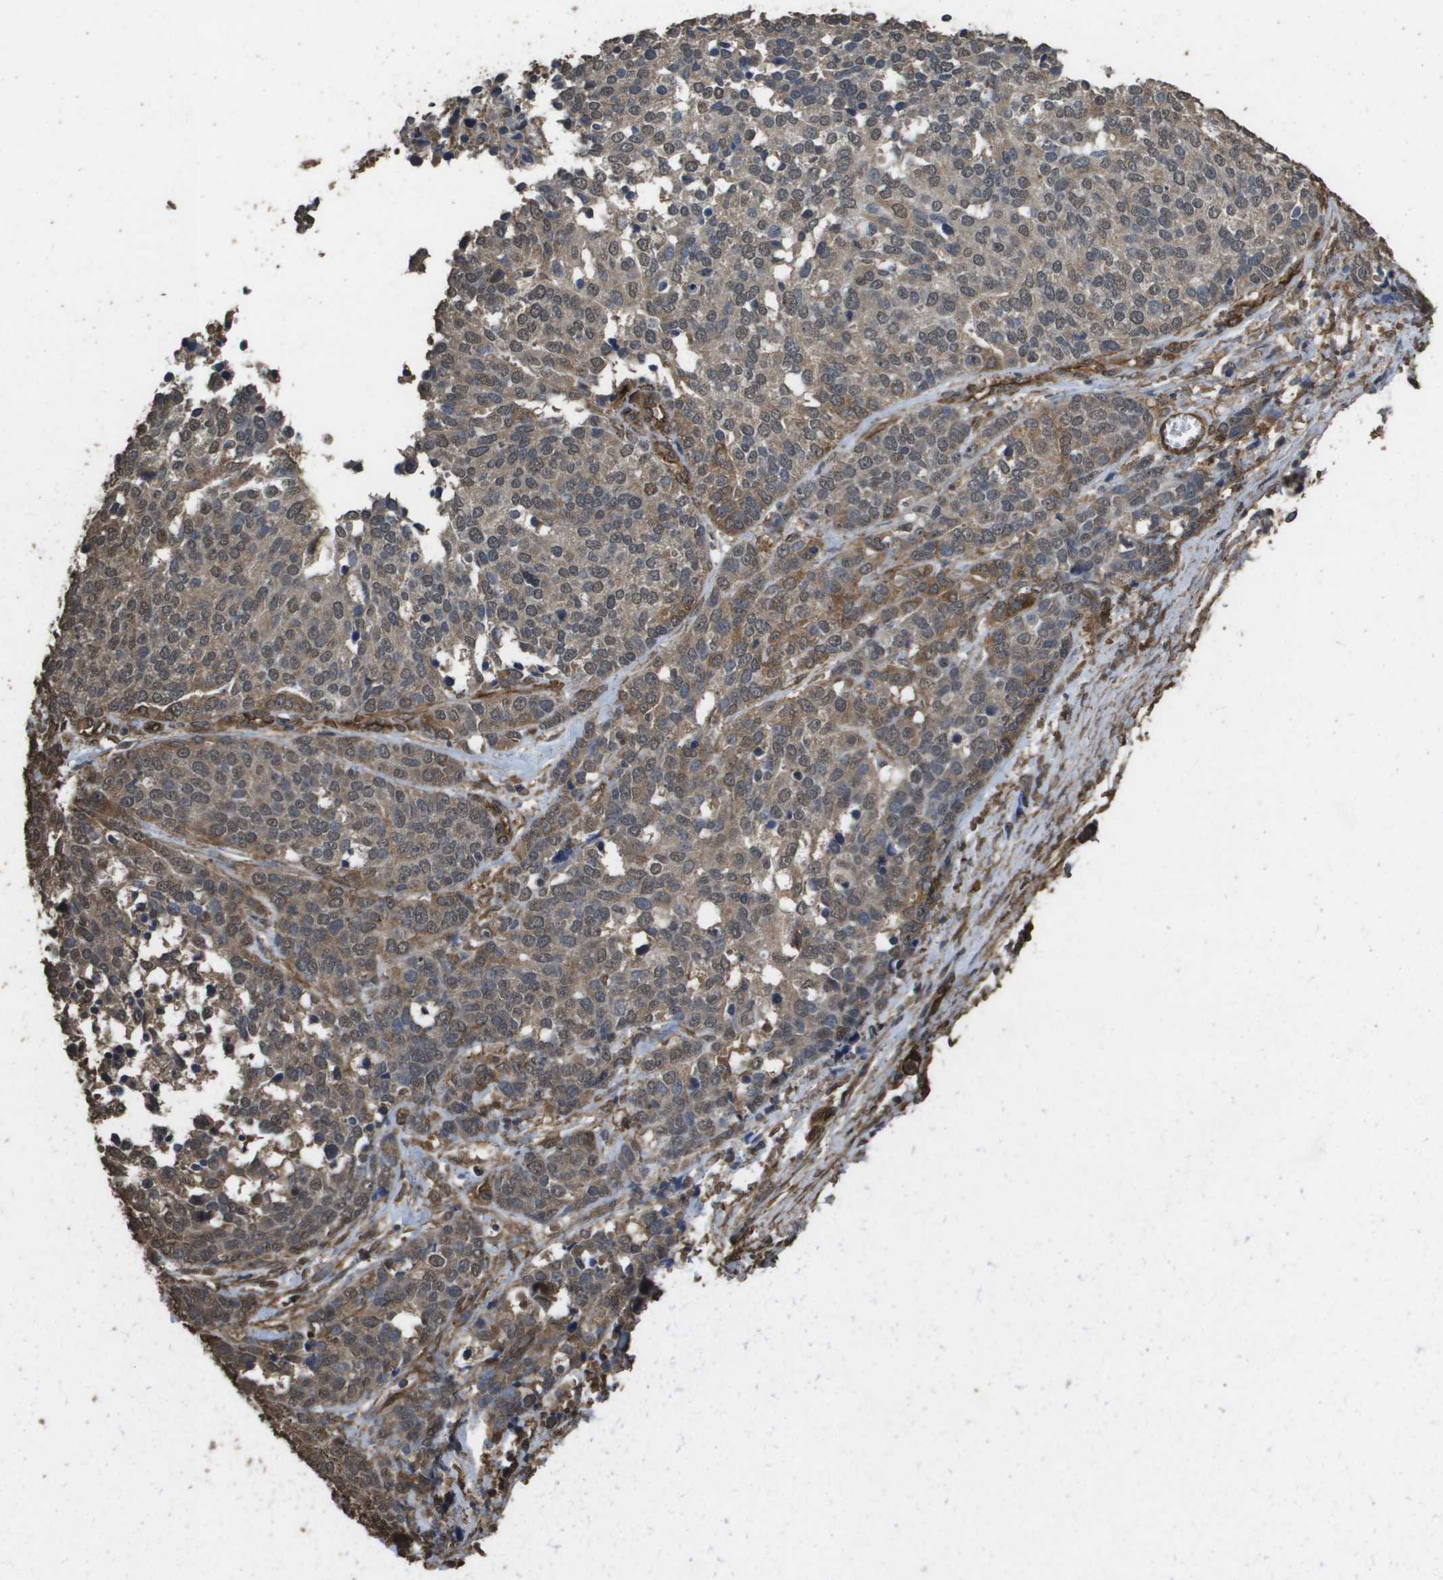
{"staining": {"intensity": "moderate", "quantity": ">75%", "location": "cytoplasmic/membranous,nuclear"}, "tissue": "ovarian cancer", "cell_type": "Tumor cells", "image_type": "cancer", "snomed": [{"axis": "morphology", "description": "Cystadenocarcinoma, serous, NOS"}, {"axis": "topography", "description": "Ovary"}], "caption": "IHC histopathology image of neoplastic tissue: human ovarian serous cystadenocarcinoma stained using IHC exhibits medium levels of moderate protein expression localized specifically in the cytoplasmic/membranous and nuclear of tumor cells, appearing as a cytoplasmic/membranous and nuclear brown color.", "gene": "AAMP", "patient": {"sex": "female", "age": 44}}